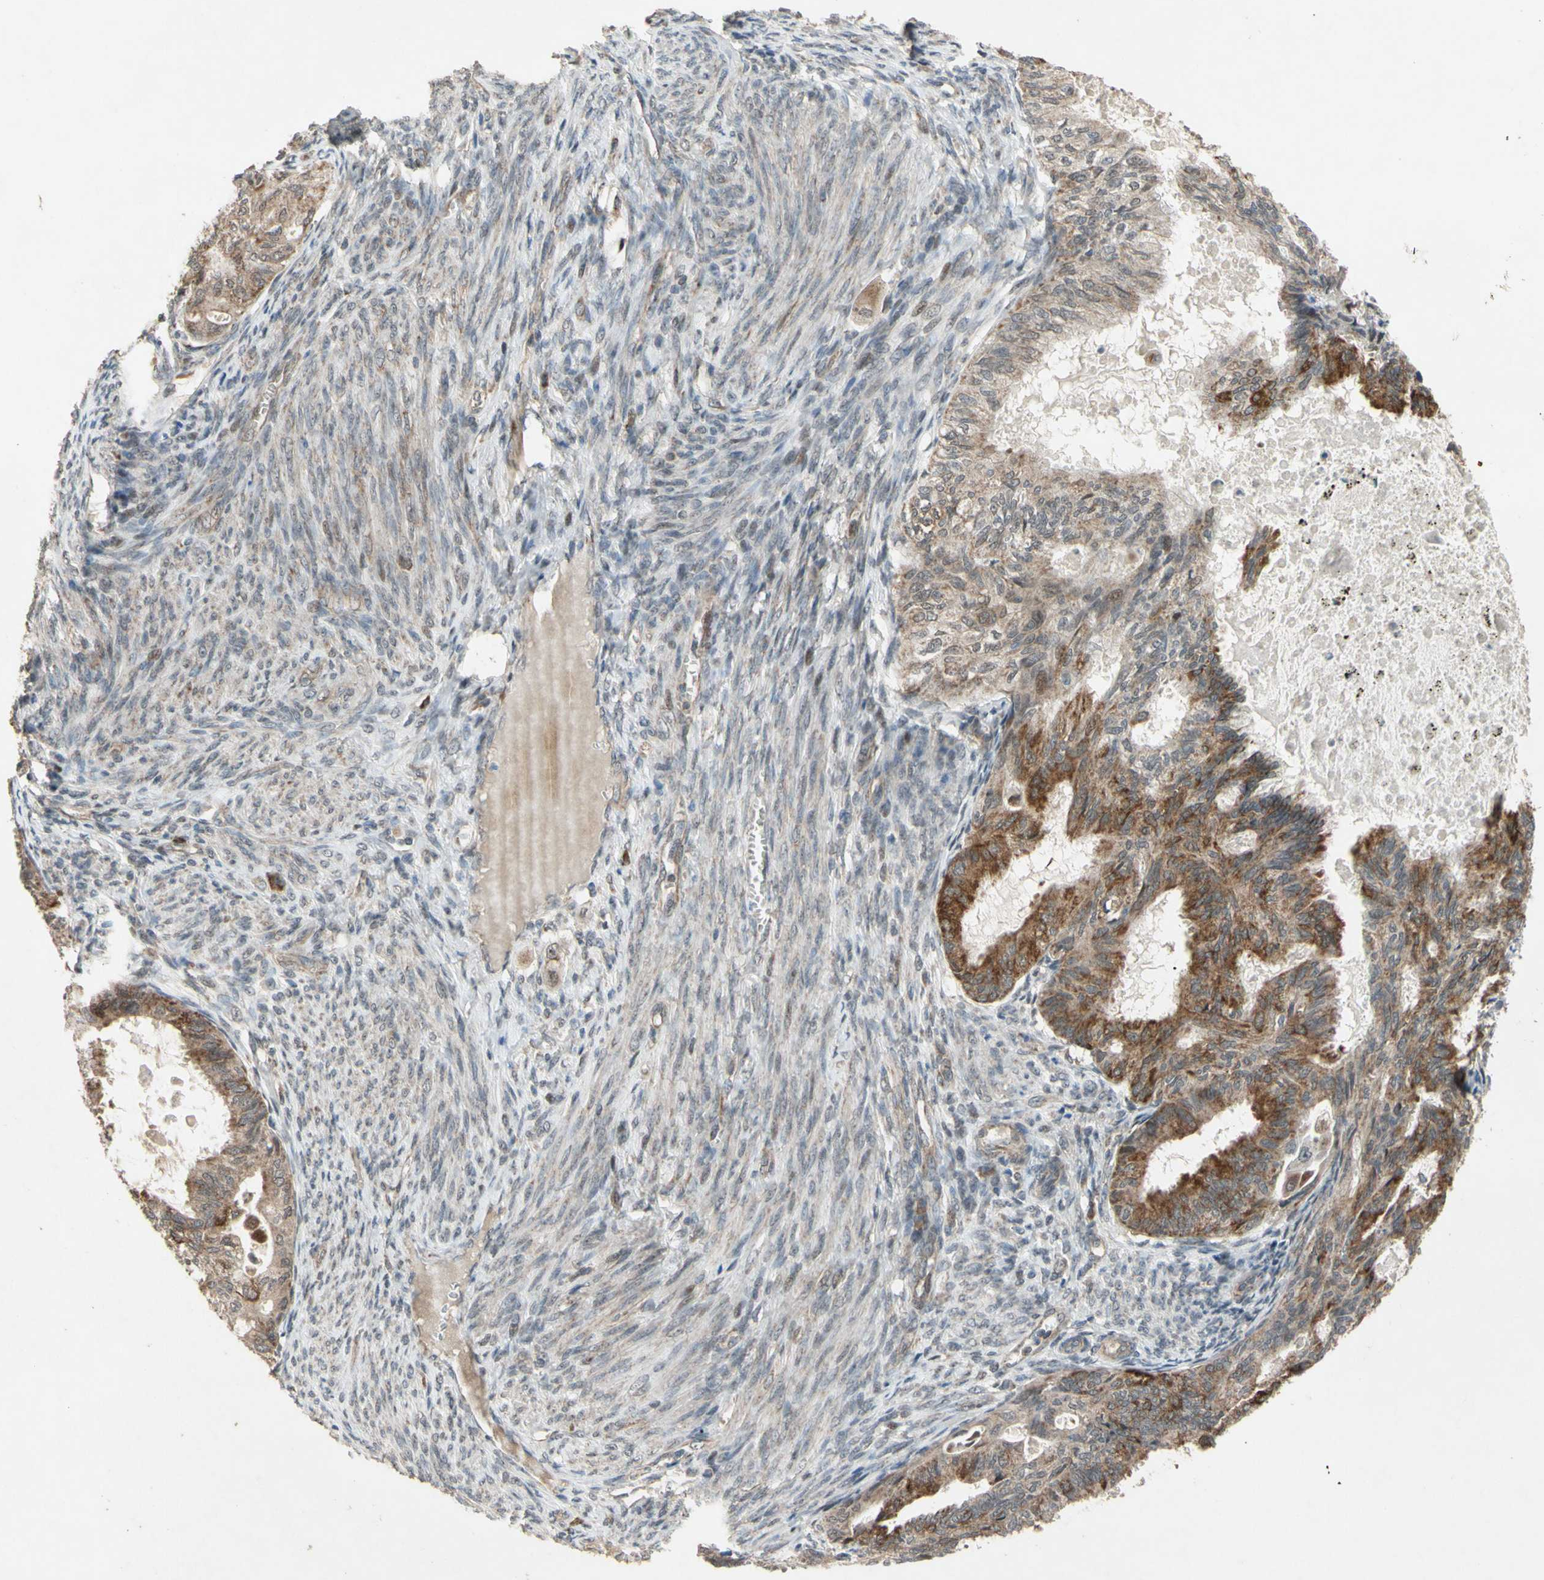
{"staining": {"intensity": "moderate", "quantity": ">75%", "location": "cytoplasmic/membranous"}, "tissue": "cervical cancer", "cell_type": "Tumor cells", "image_type": "cancer", "snomed": [{"axis": "morphology", "description": "Normal tissue, NOS"}, {"axis": "morphology", "description": "Adenocarcinoma, NOS"}, {"axis": "topography", "description": "Cervix"}, {"axis": "topography", "description": "Endometrium"}], "caption": "The photomicrograph displays immunohistochemical staining of cervical cancer (adenocarcinoma). There is moderate cytoplasmic/membranous expression is seen in about >75% of tumor cells.", "gene": "CD164", "patient": {"sex": "female", "age": 86}}